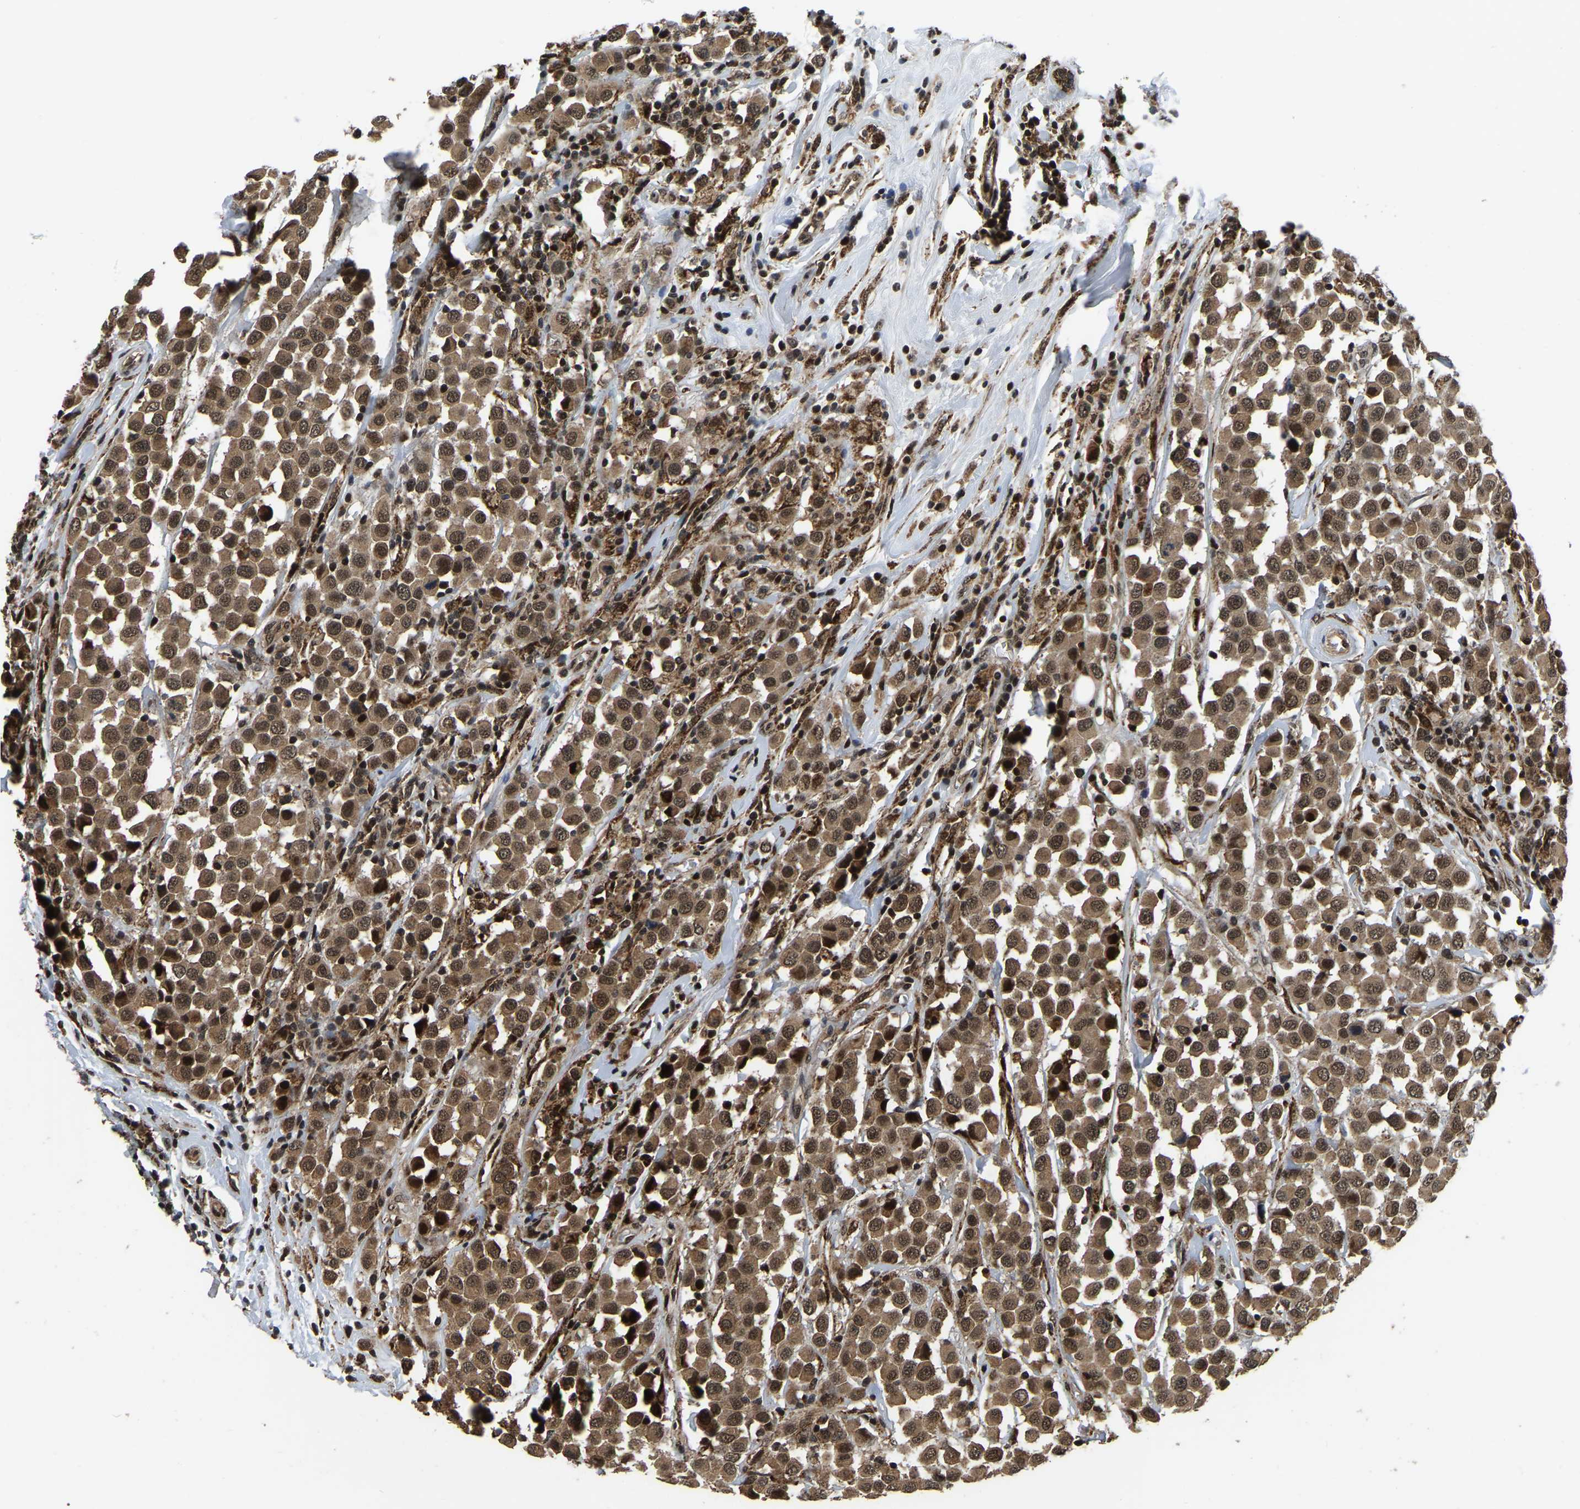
{"staining": {"intensity": "moderate", "quantity": ">75%", "location": "cytoplasmic/membranous,nuclear"}, "tissue": "breast cancer", "cell_type": "Tumor cells", "image_type": "cancer", "snomed": [{"axis": "morphology", "description": "Duct carcinoma"}, {"axis": "topography", "description": "Breast"}], "caption": "Immunohistochemistry (IHC) (DAB (3,3'-diaminobenzidine)) staining of human breast cancer reveals moderate cytoplasmic/membranous and nuclear protein positivity in about >75% of tumor cells.", "gene": "CIAO1", "patient": {"sex": "female", "age": 61}}